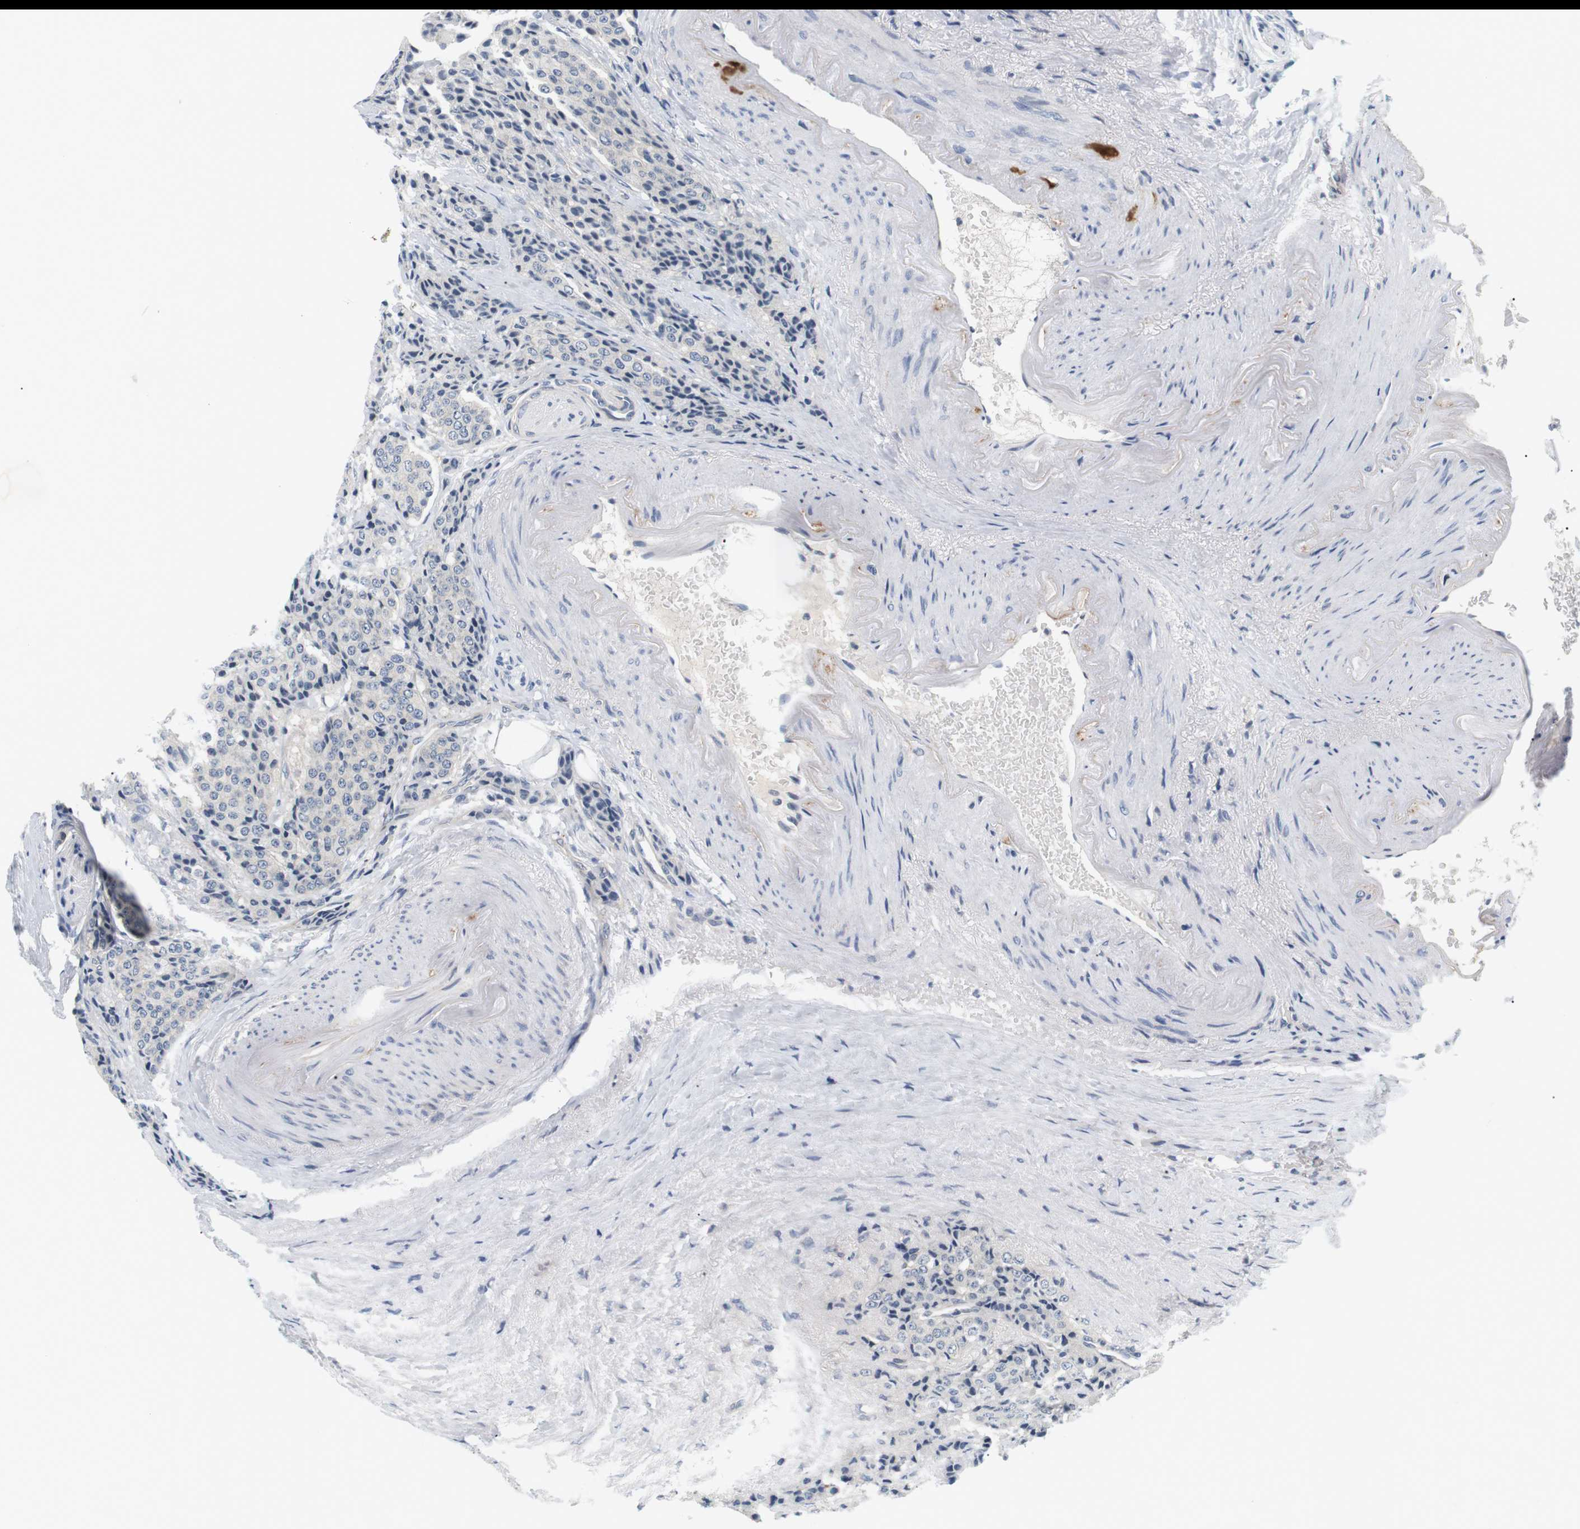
{"staining": {"intensity": "negative", "quantity": "none", "location": "none"}, "tissue": "carcinoid", "cell_type": "Tumor cells", "image_type": "cancer", "snomed": [{"axis": "morphology", "description": "Carcinoid, malignant, NOS"}, {"axis": "topography", "description": "Colon"}], "caption": "Protein analysis of carcinoid shows no significant positivity in tumor cells.", "gene": "EVA1C", "patient": {"sex": "female", "age": 61}}